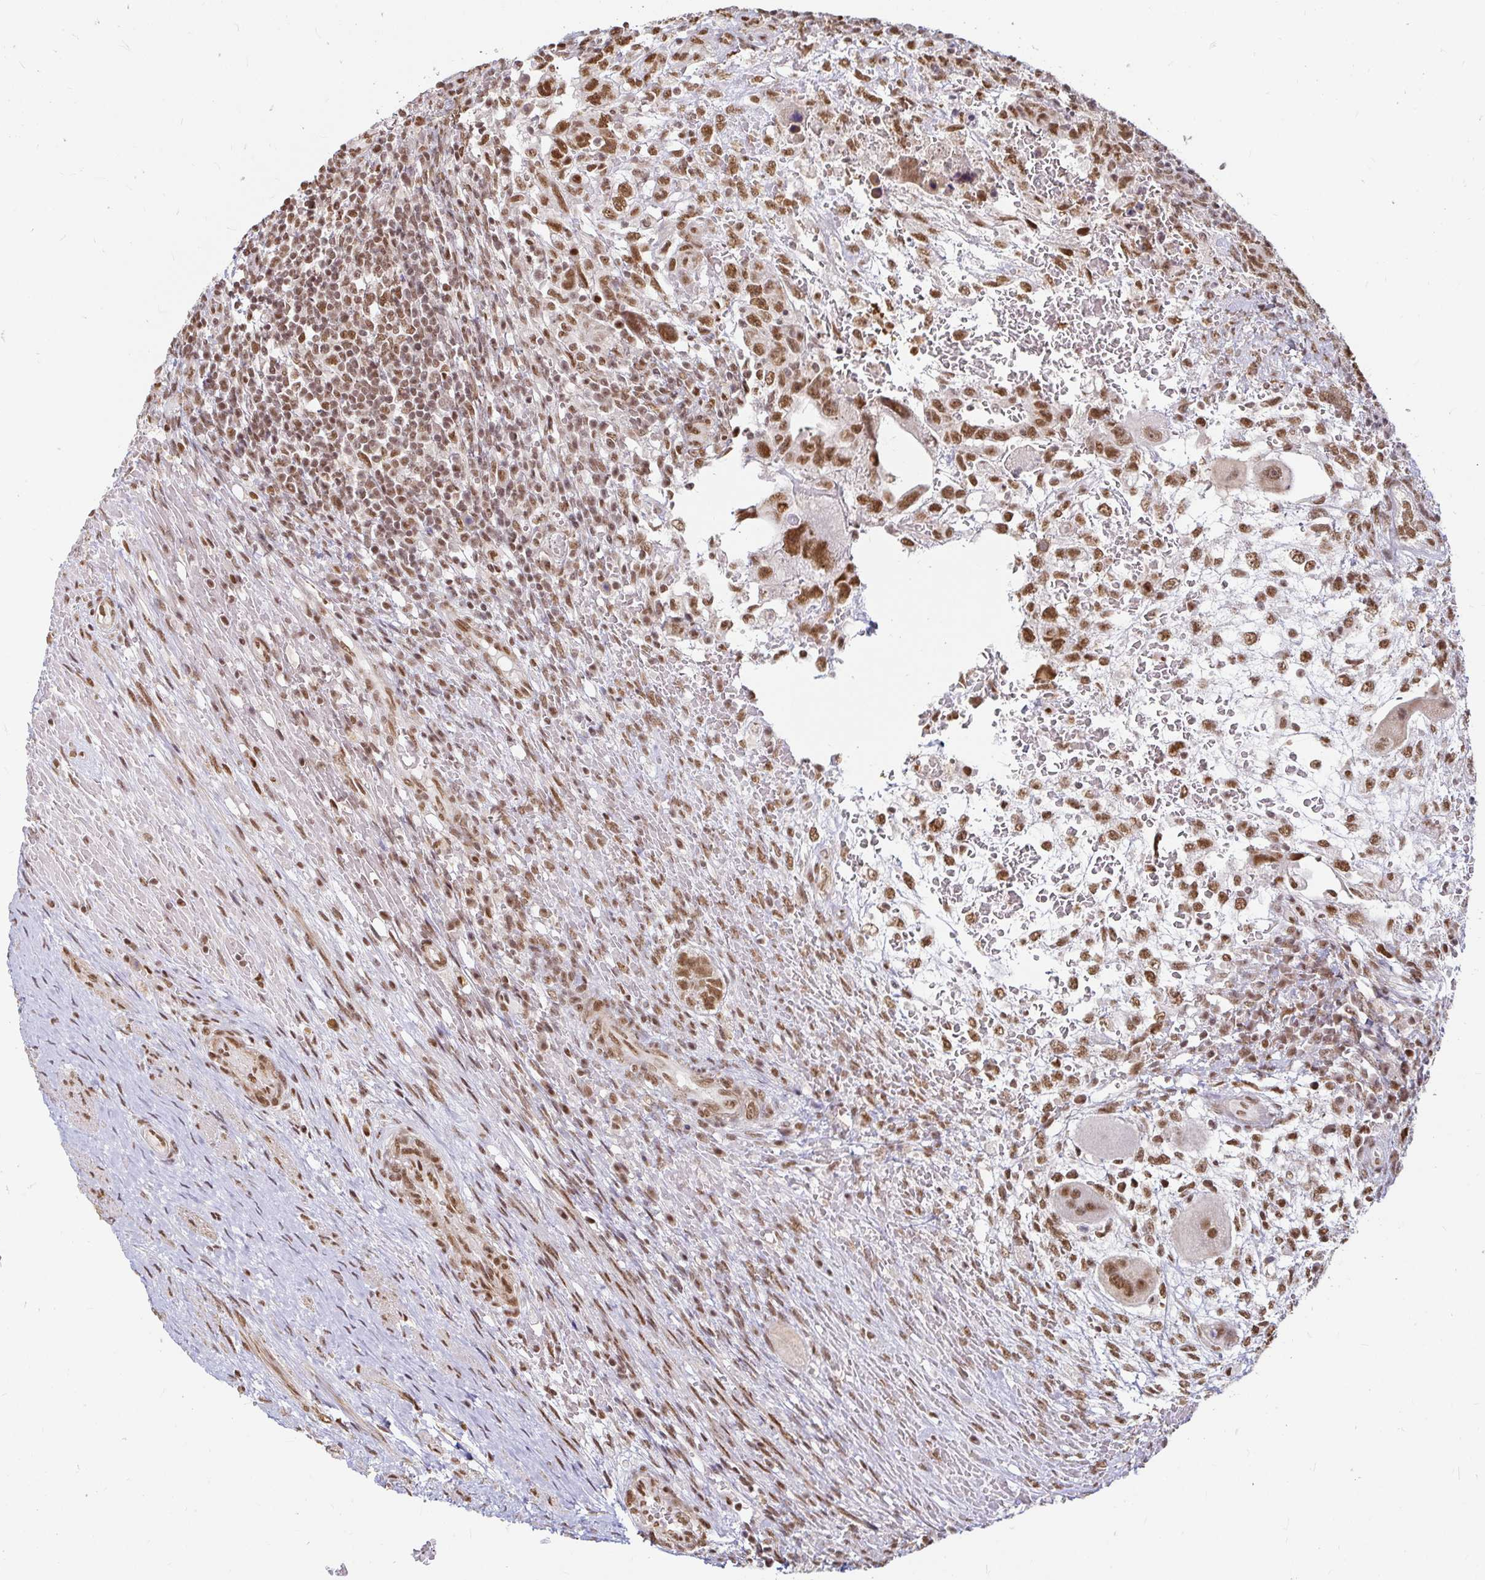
{"staining": {"intensity": "strong", "quantity": ">75%", "location": "nuclear"}, "tissue": "testis cancer", "cell_type": "Tumor cells", "image_type": "cancer", "snomed": [{"axis": "morphology", "description": "Carcinoma, Embryonal, NOS"}, {"axis": "topography", "description": "Testis"}], "caption": "Testis cancer was stained to show a protein in brown. There is high levels of strong nuclear expression in about >75% of tumor cells.", "gene": "HNRNPU", "patient": {"sex": "male", "age": 26}}